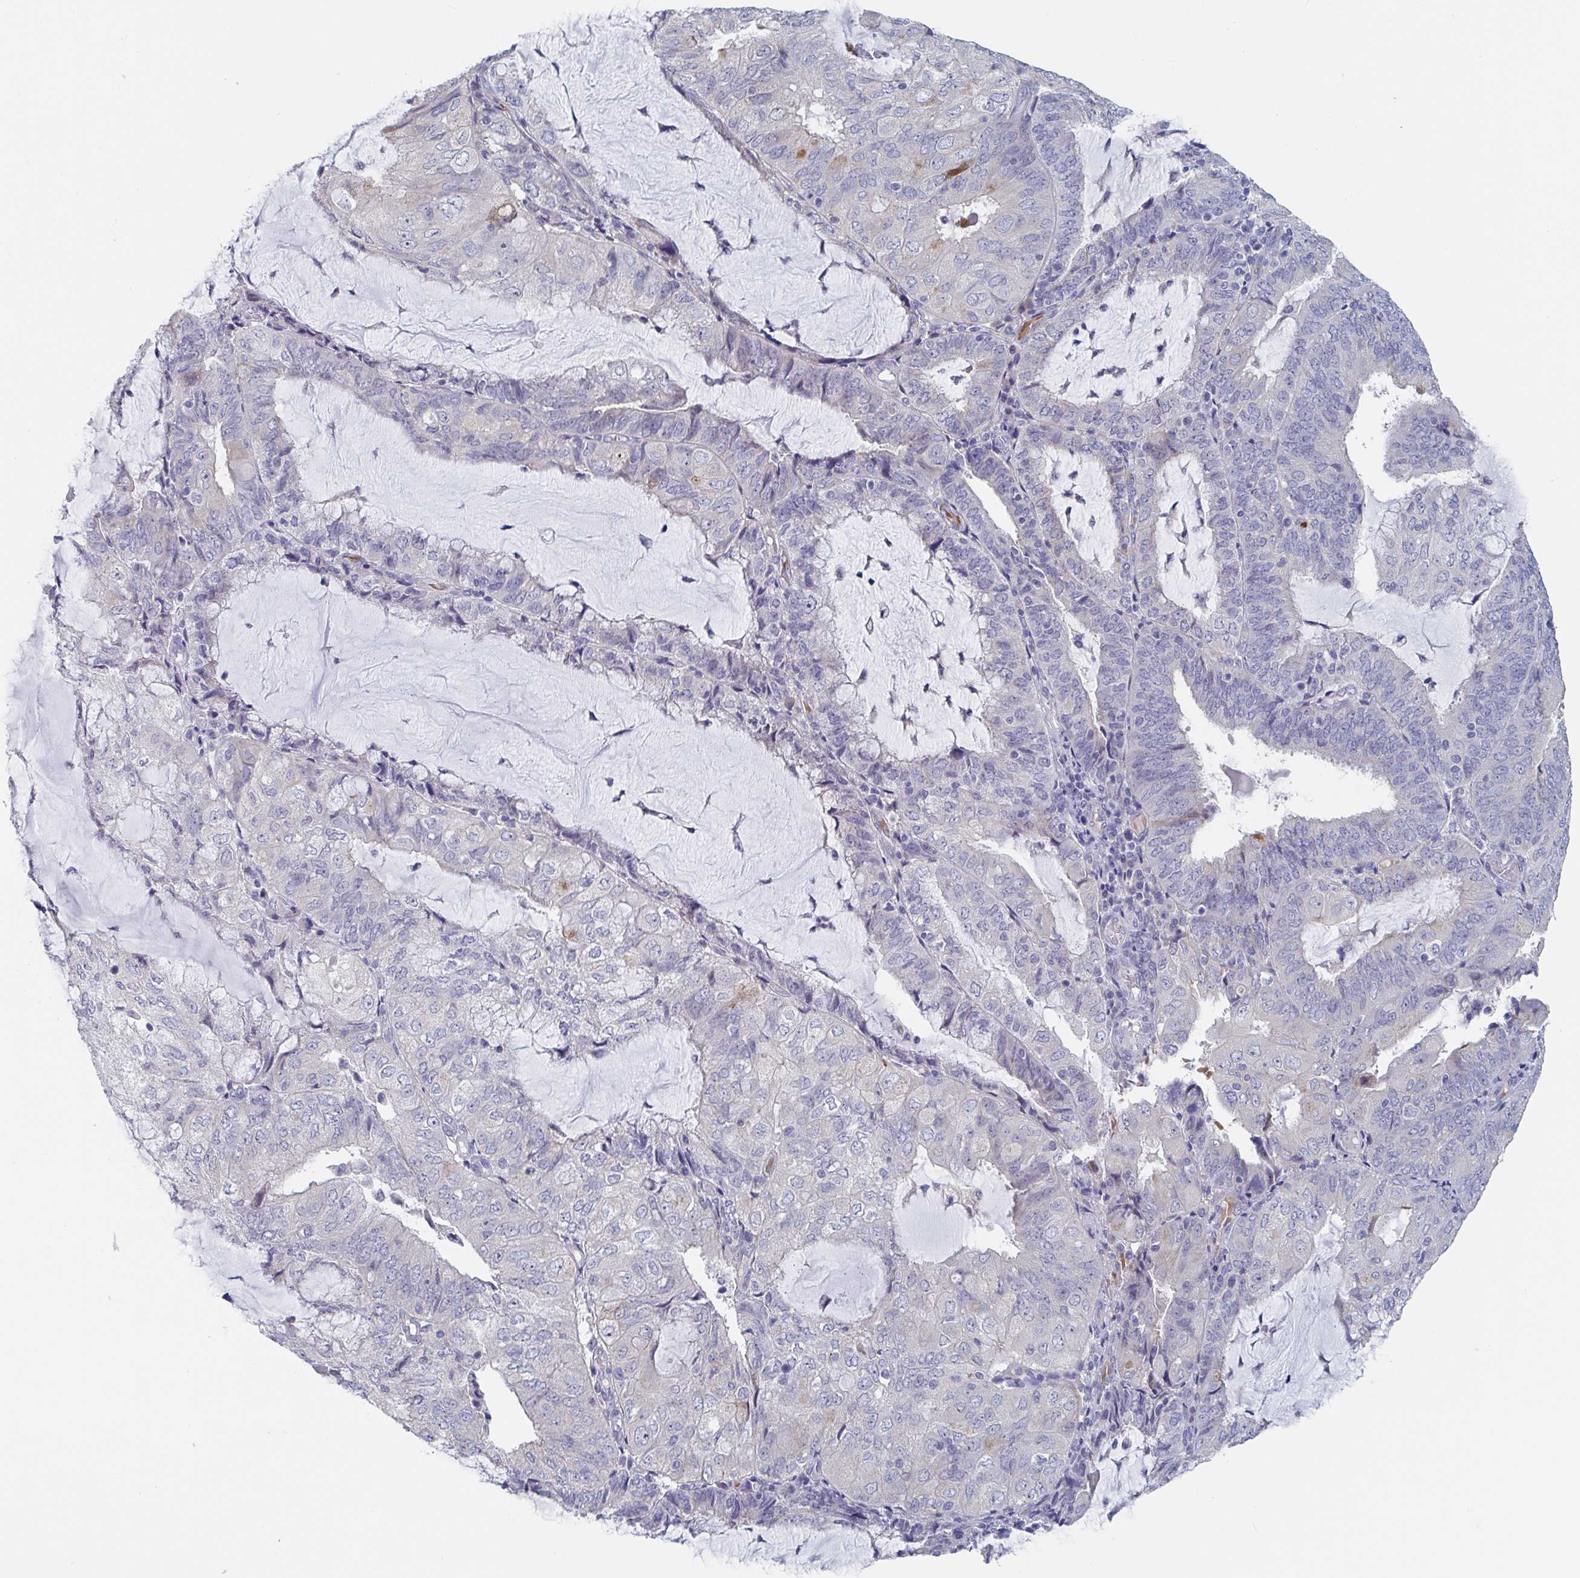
{"staining": {"intensity": "negative", "quantity": "none", "location": "none"}, "tissue": "endometrial cancer", "cell_type": "Tumor cells", "image_type": "cancer", "snomed": [{"axis": "morphology", "description": "Adenocarcinoma, NOS"}, {"axis": "topography", "description": "Endometrium"}], "caption": "Immunohistochemical staining of endometrial cancer (adenocarcinoma) exhibits no significant positivity in tumor cells.", "gene": "ST14", "patient": {"sex": "female", "age": 81}}